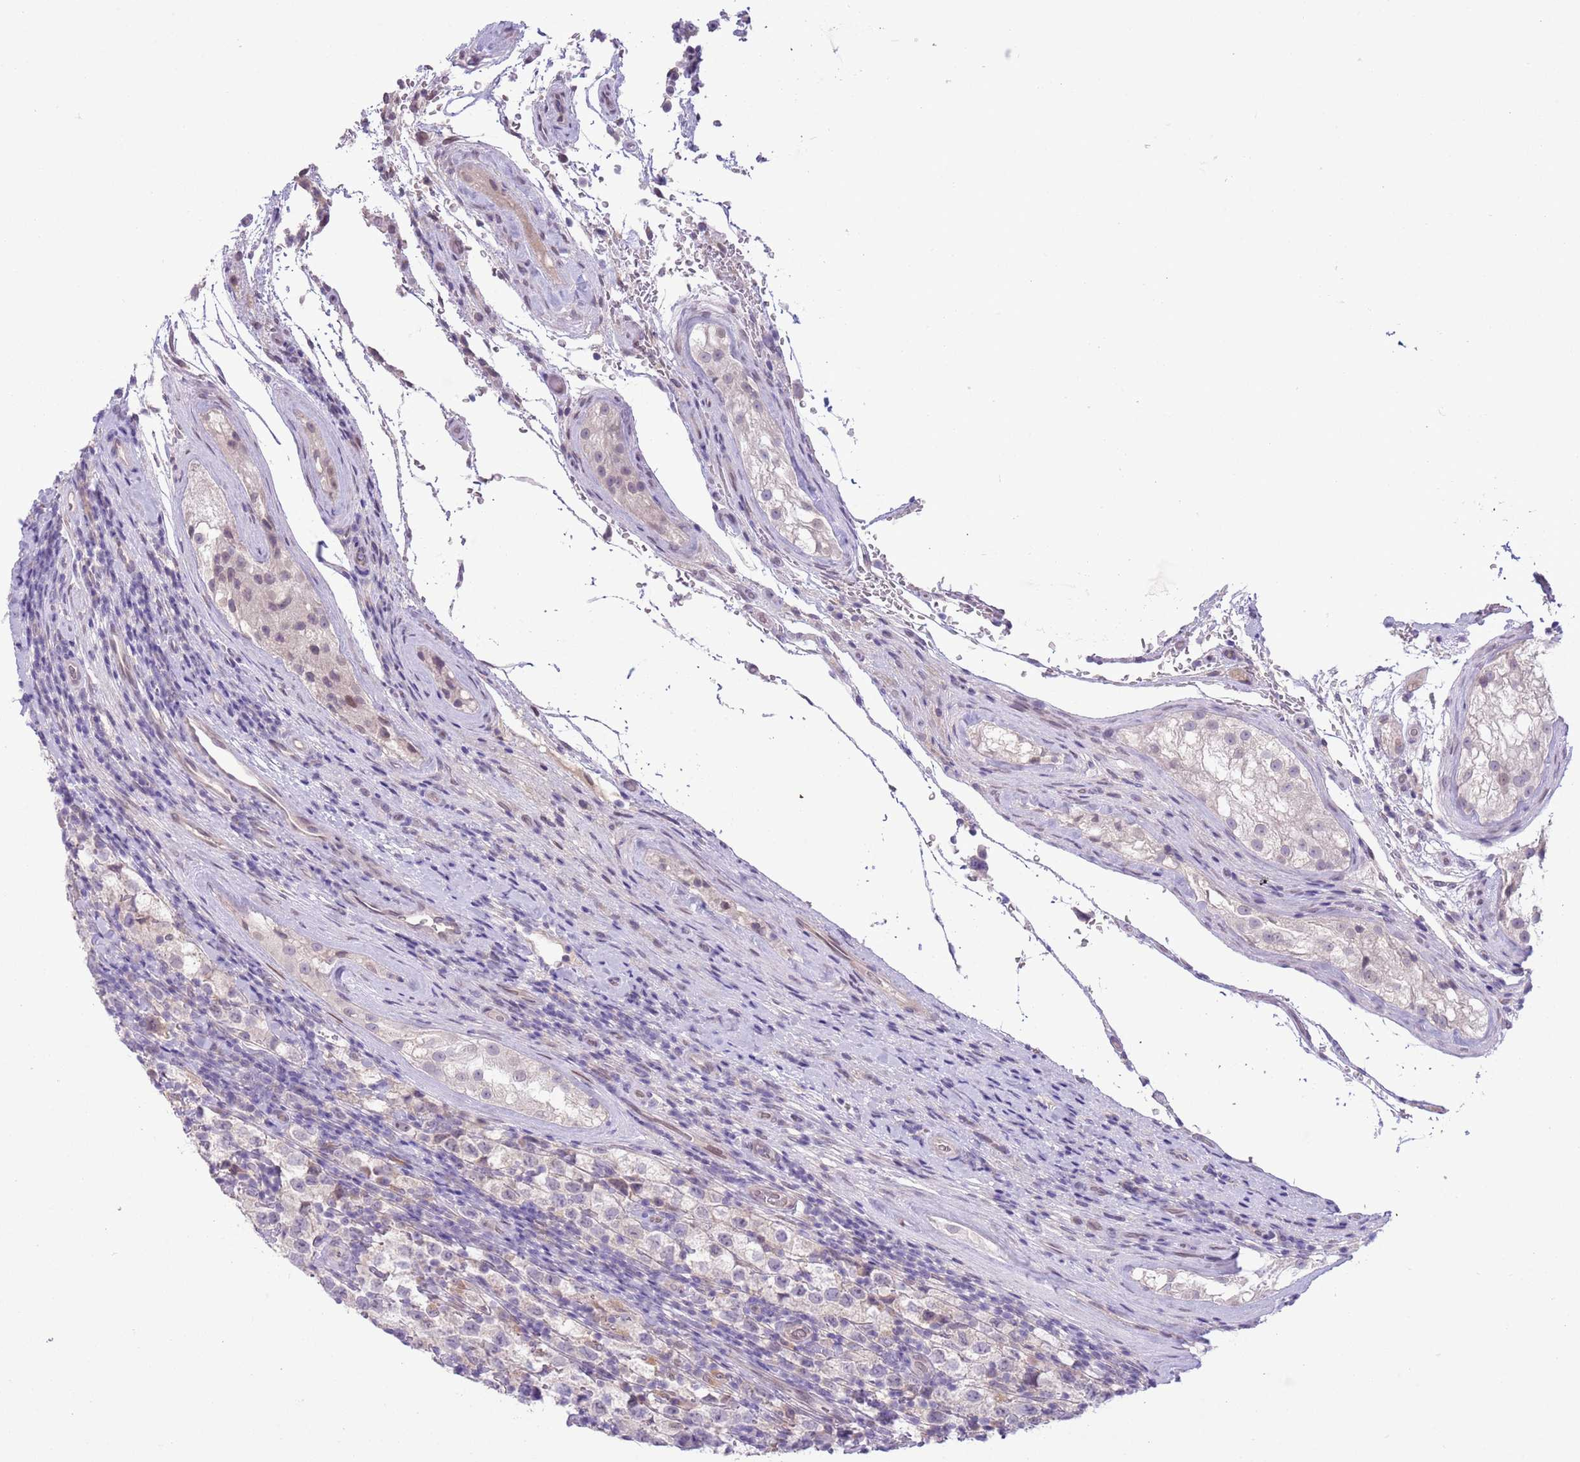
{"staining": {"intensity": "negative", "quantity": "none", "location": "none"}, "tissue": "testis cancer", "cell_type": "Tumor cells", "image_type": "cancer", "snomed": [{"axis": "morphology", "description": "Seminoma, NOS"}, {"axis": "morphology", "description": "Carcinoma, Embryonal, NOS"}, {"axis": "topography", "description": "Testis"}], "caption": "Testis cancer was stained to show a protein in brown. There is no significant positivity in tumor cells.", "gene": "CCND2", "patient": {"sex": "male", "age": 41}}